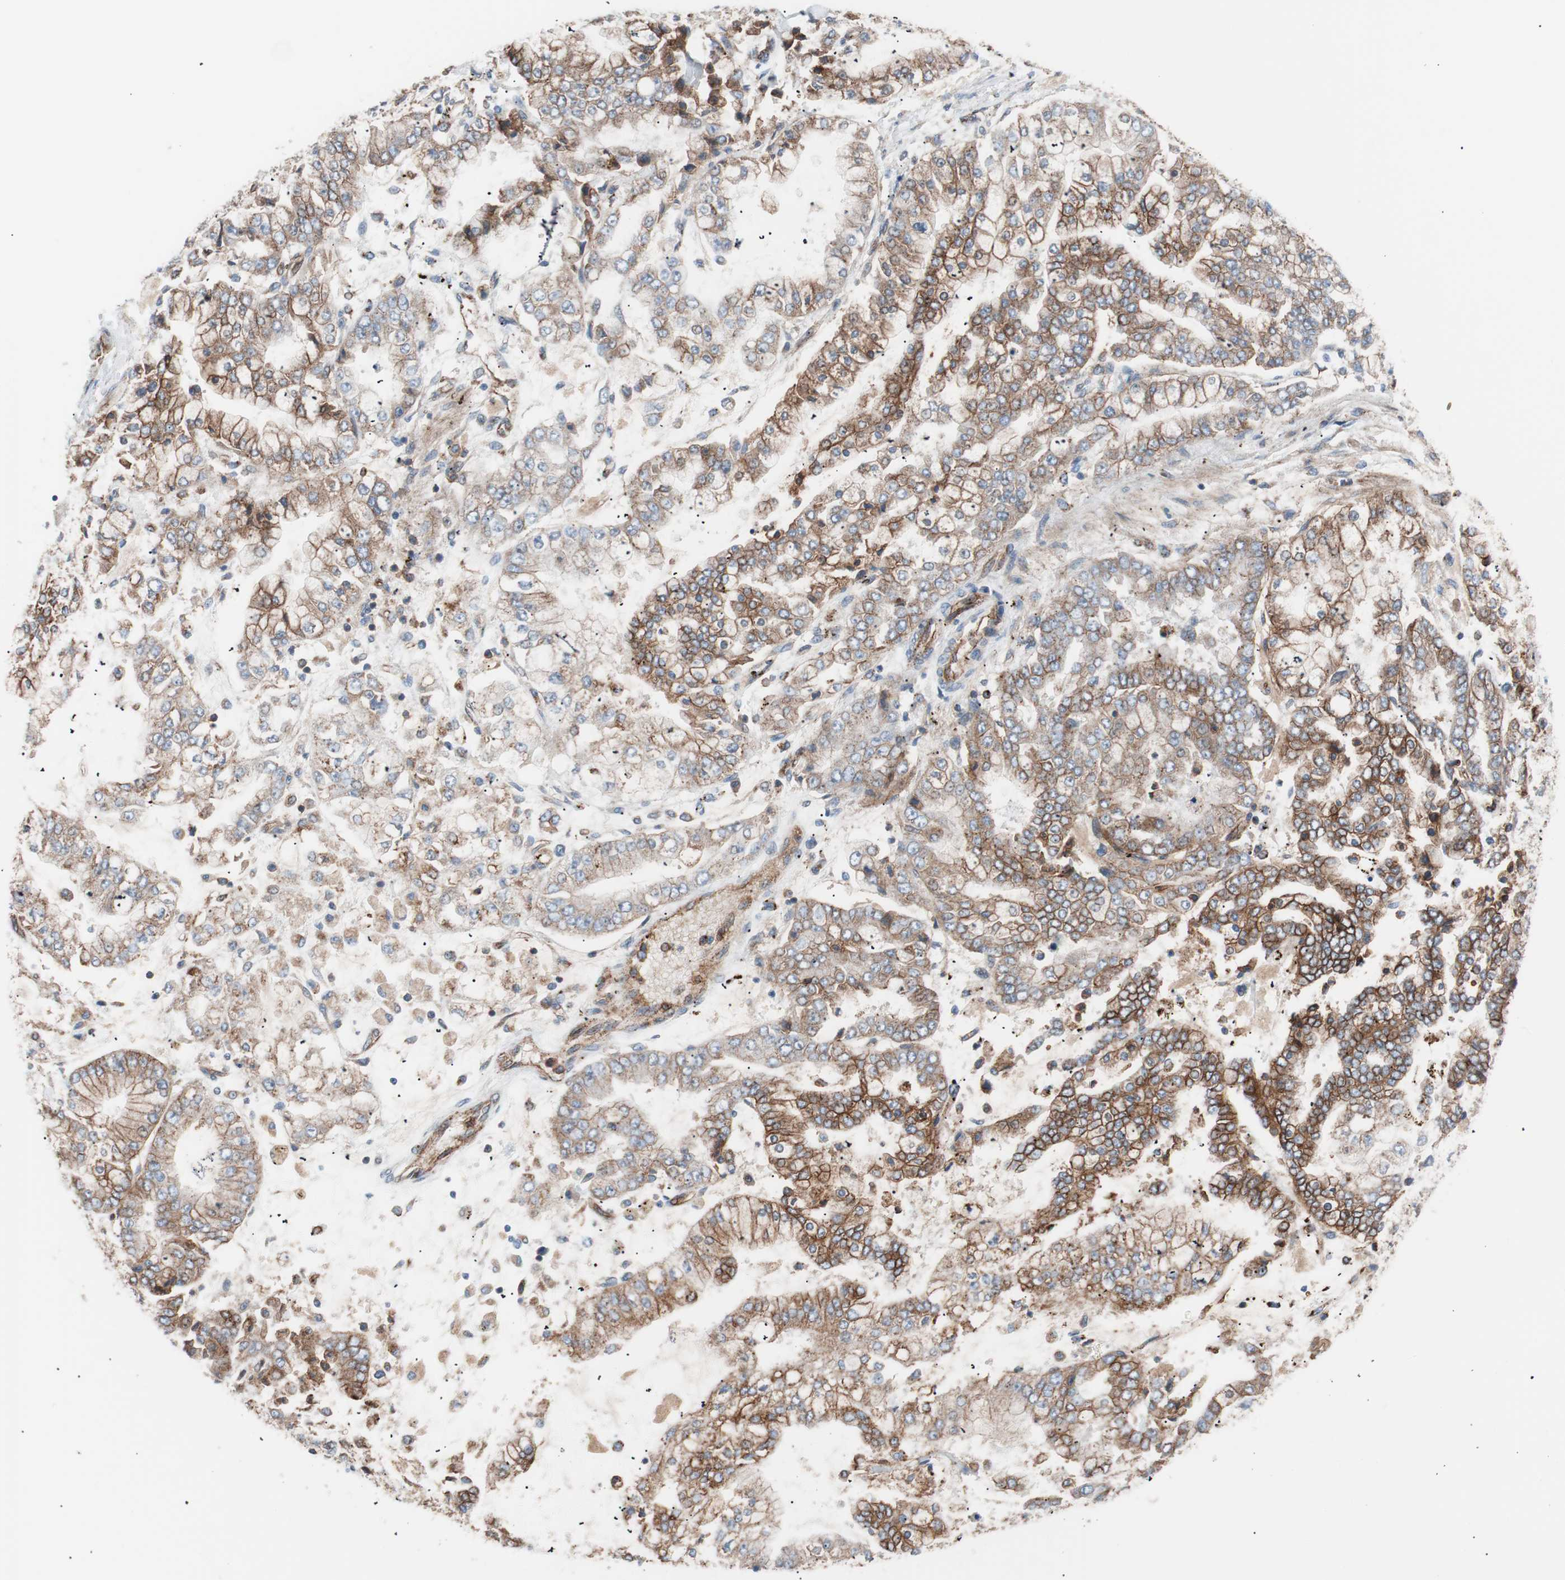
{"staining": {"intensity": "moderate", "quantity": ">75%", "location": "cytoplasmic/membranous"}, "tissue": "stomach cancer", "cell_type": "Tumor cells", "image_type": "cancer", "snomed": [{"axis": "morphology", "description": "Adenocarcinoma, NOS"}, {"axis": "topography", "description": "Stomach"}], "caption": "High-magnification brightfield microscopy of adenocarcinoma (stomach) stained with DAB (brown) and counterstained with hematoxylin (blue). tumor cells exhibit moderate cytoplasmic/membranous positivity is identified in about>75% of cells.", "gene": "FLOT2", "patient": {"sex": "male", "age": 76}}